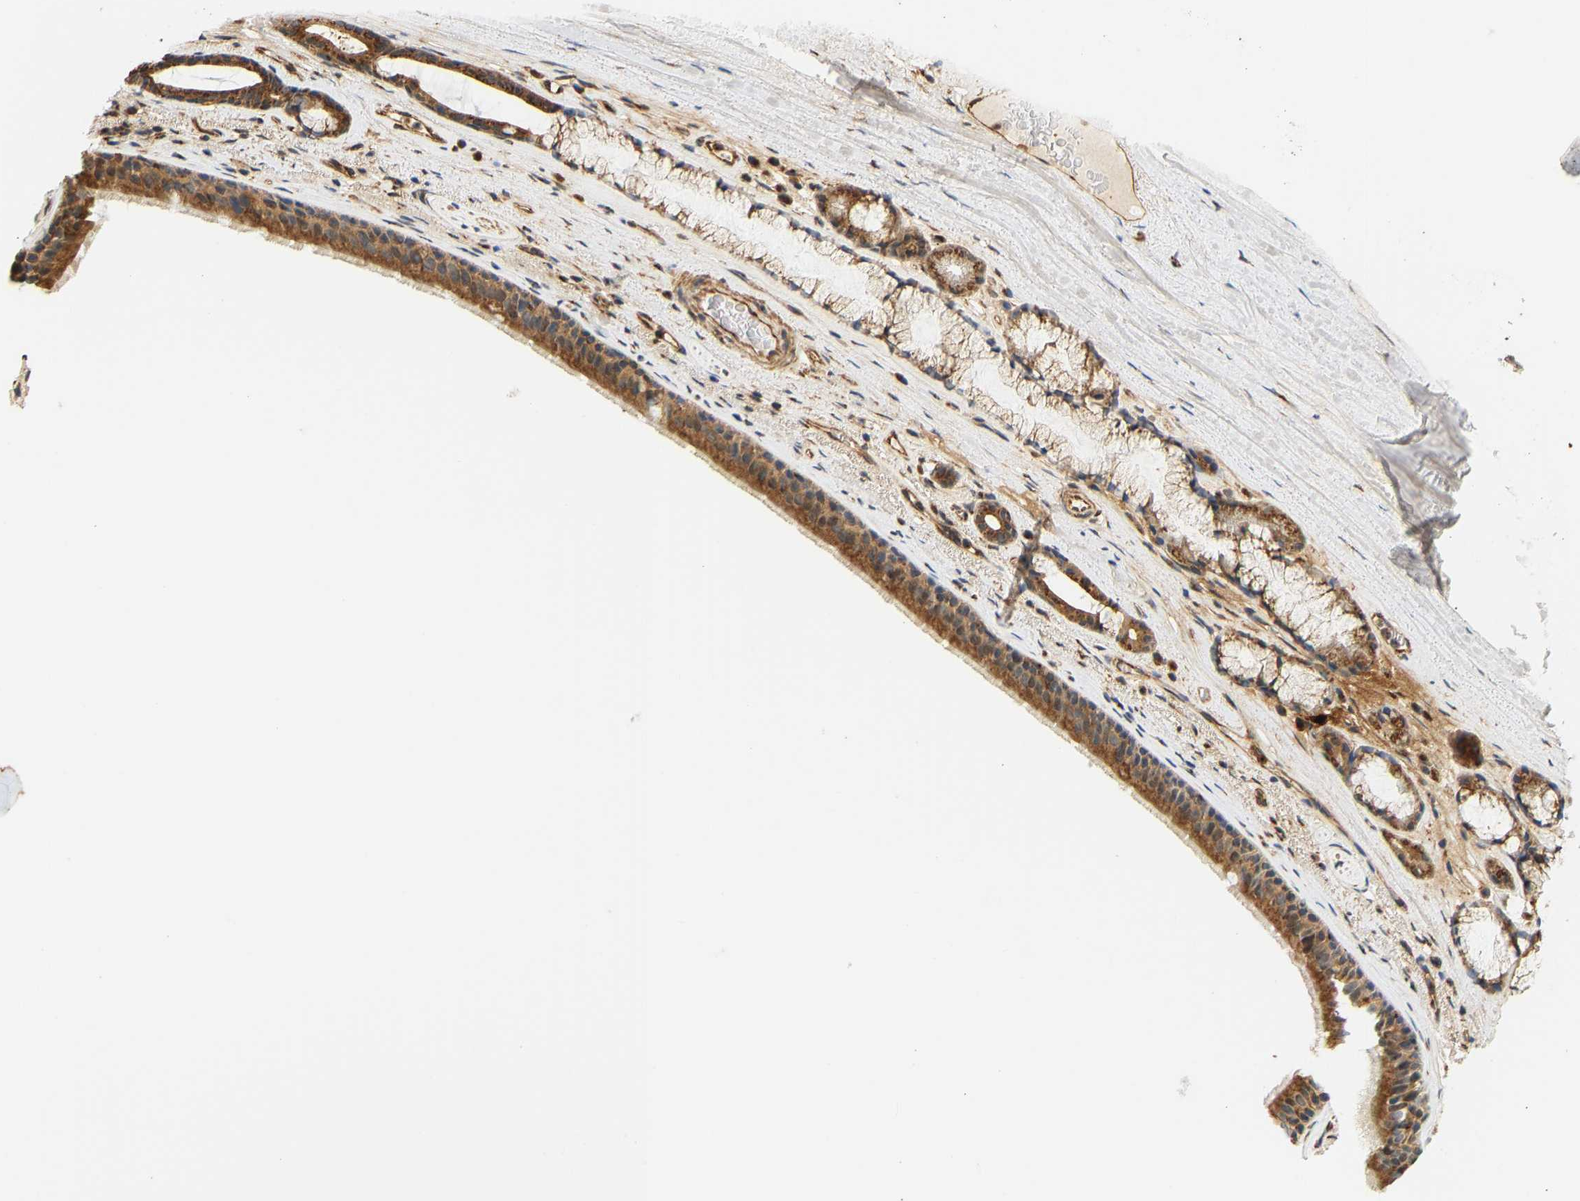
{"staining": {"intensity": "moderate", "quantity": ">75%", "location": "cytoplasmic/membranous"}, "tissue": "bronchus", "cell_type": "Respiratory epithelial cells", "image_type": "normal", "snomed": [{"axis": "morphology", "description": "Normal tissue, NOS"}, {"axis": "topography", "description": "Cartilage tissue"}], "caption": "The histopathology image reveals staining of unremarkable bronchus, revealing moderate cytoplasmic/membranous protein expression (brown color) within respiratory epithelial cells. (brown staining indicates protein expression, while blue staining denotes nuclei).", "gene": "CEP57", "patient": {"sex": "female", "age": 63}}